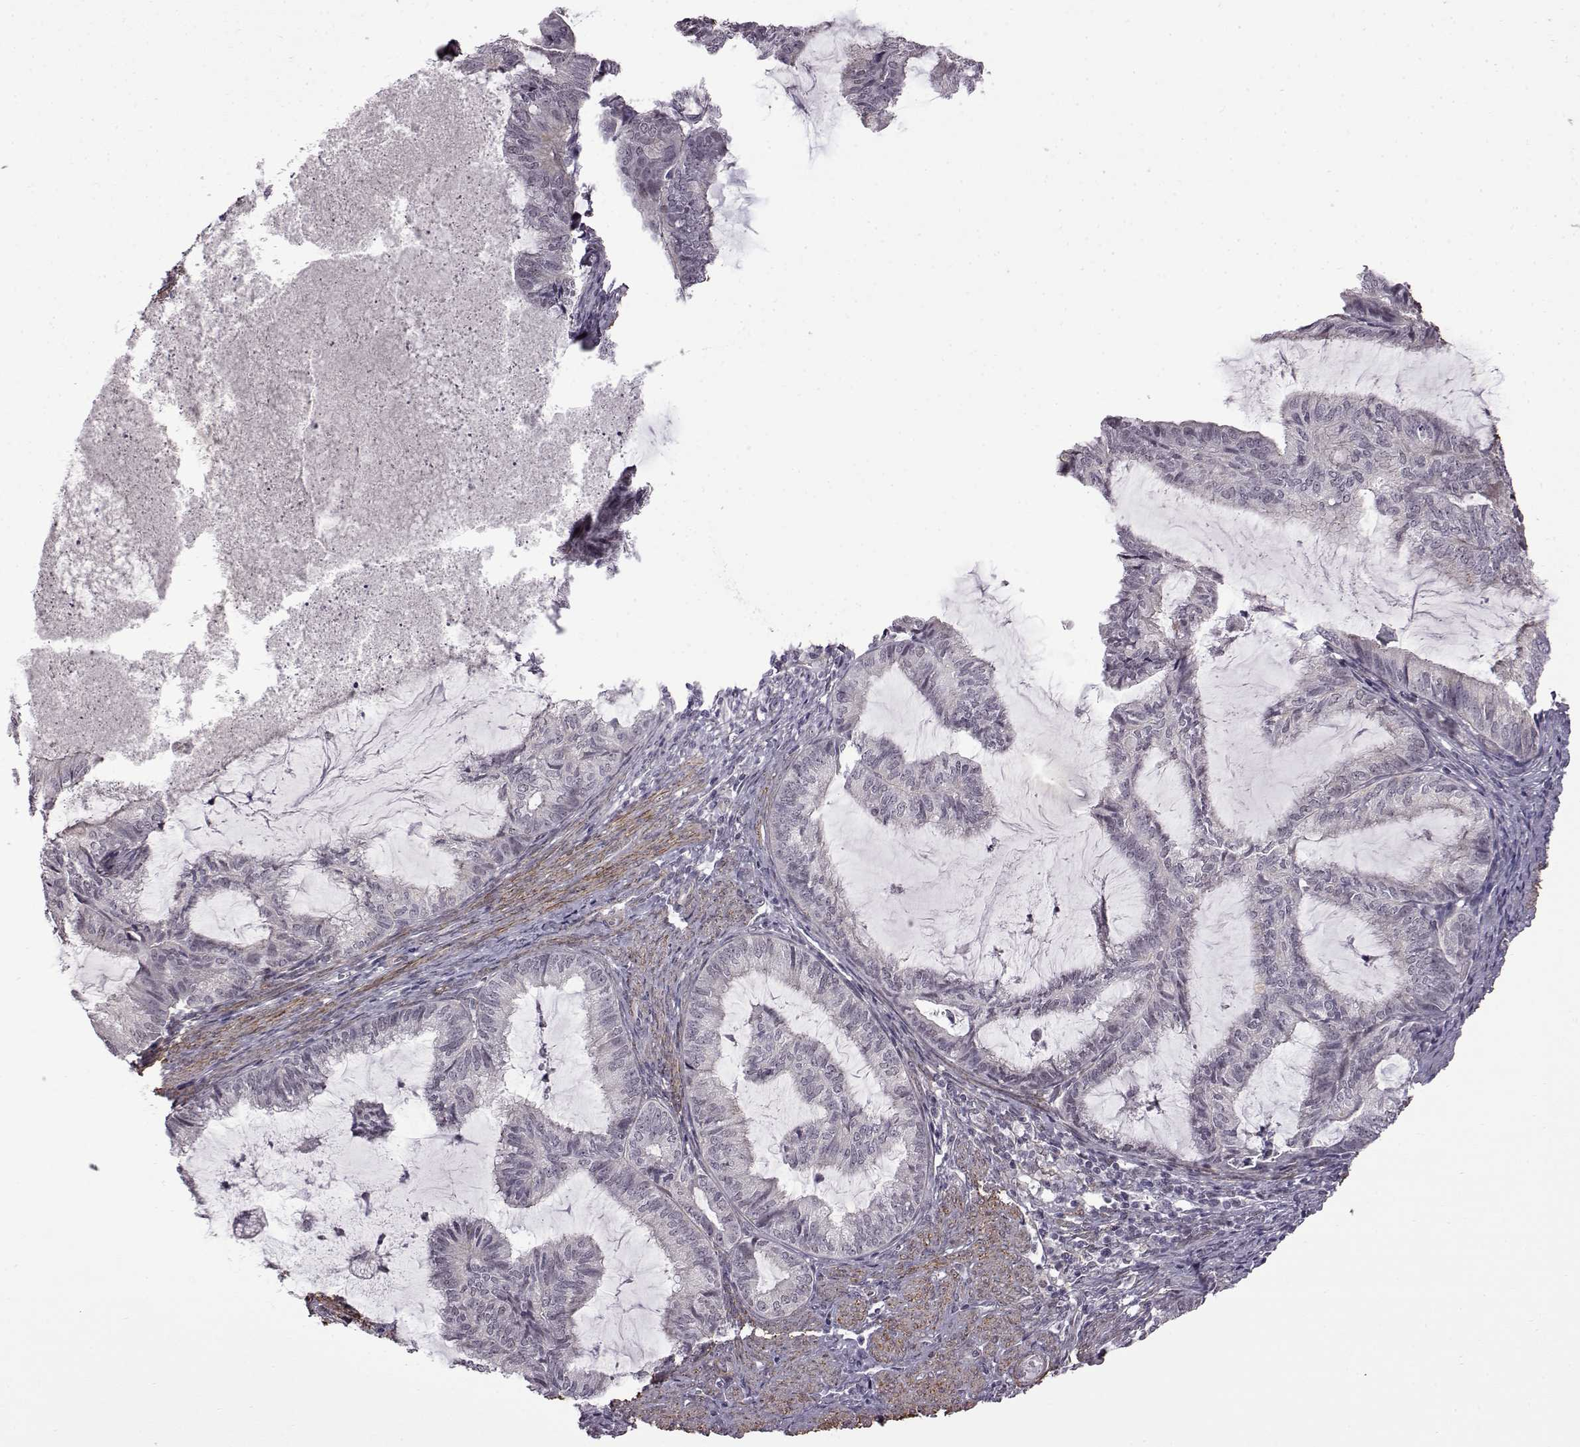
{"staining": {"intensity": "negative", "quantity": "none", "location": "none"}, "tissue": "endometrial cancer", "cell_type": "Tumor cells", "image_type": "cancer", "snomed": [{"axis": "morphology", "description": "Adenocarcinoma, NOS"}, {"axis": "topography", "description": "Endometrium"}], "caption": "Immunohistochemical staining of adenocarcinoma (endometrial) exhibits no significant positivity in tumor cells.", "gene": "SYNPO2", "patient": {"sex": "female", "age": 86}}